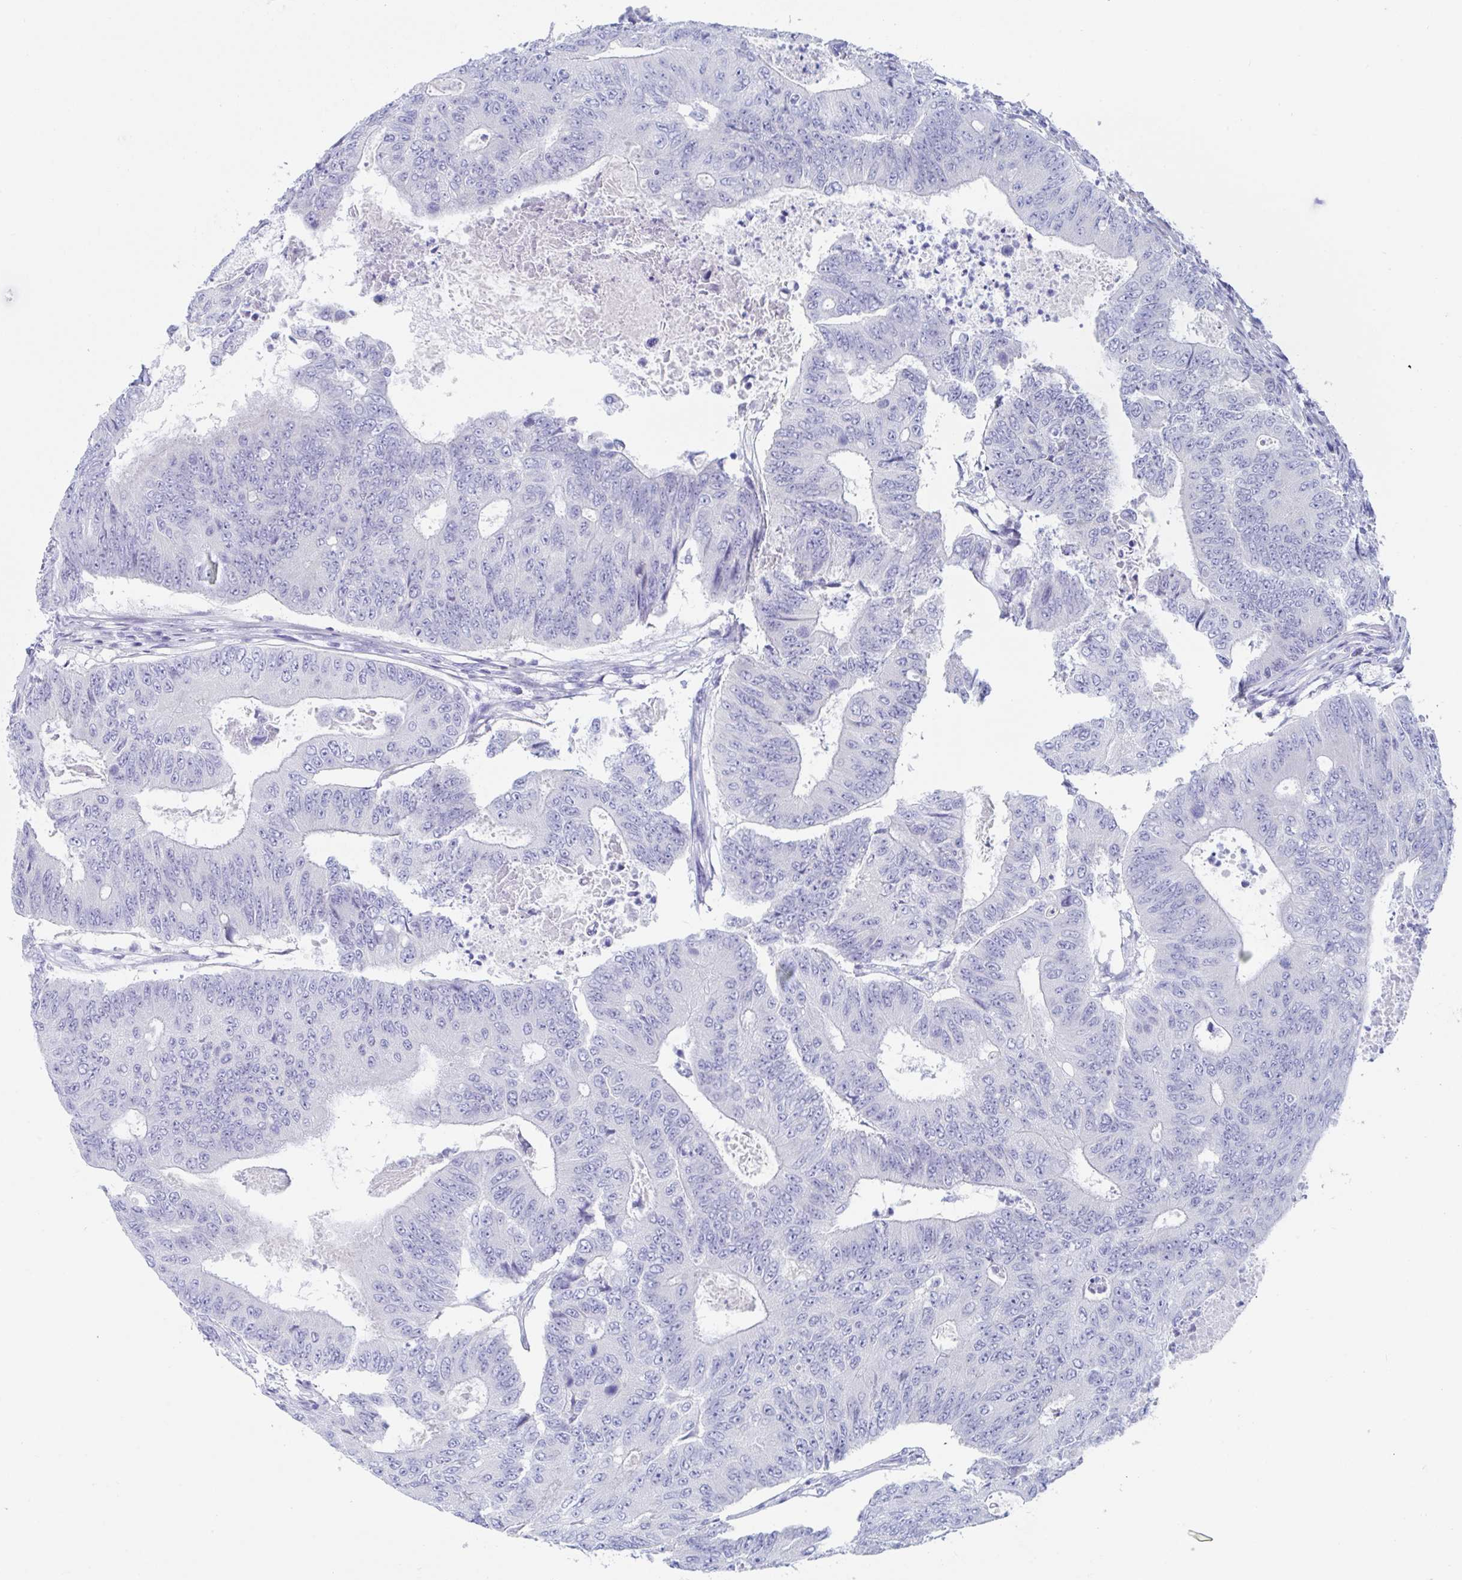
{"staining": {"intensity": "negative", "quantity": "none", "location": "none"}, "tissue": "colorectal cancer", "cell_type": "Tumor cells", "image_type": "cancer", "snomed": [{"axis": "morphology", "description": "Adenocarcinoma, NOS"}, {"axis": "topography", "description": "Colon"}], "caption": "Immunohistochemical staining of adenocarcinoma (colorectal) reveals no significant positivity in tumor cells.", "gene": "ZPBP", "patient": {"sex": "female", "age": 48}}